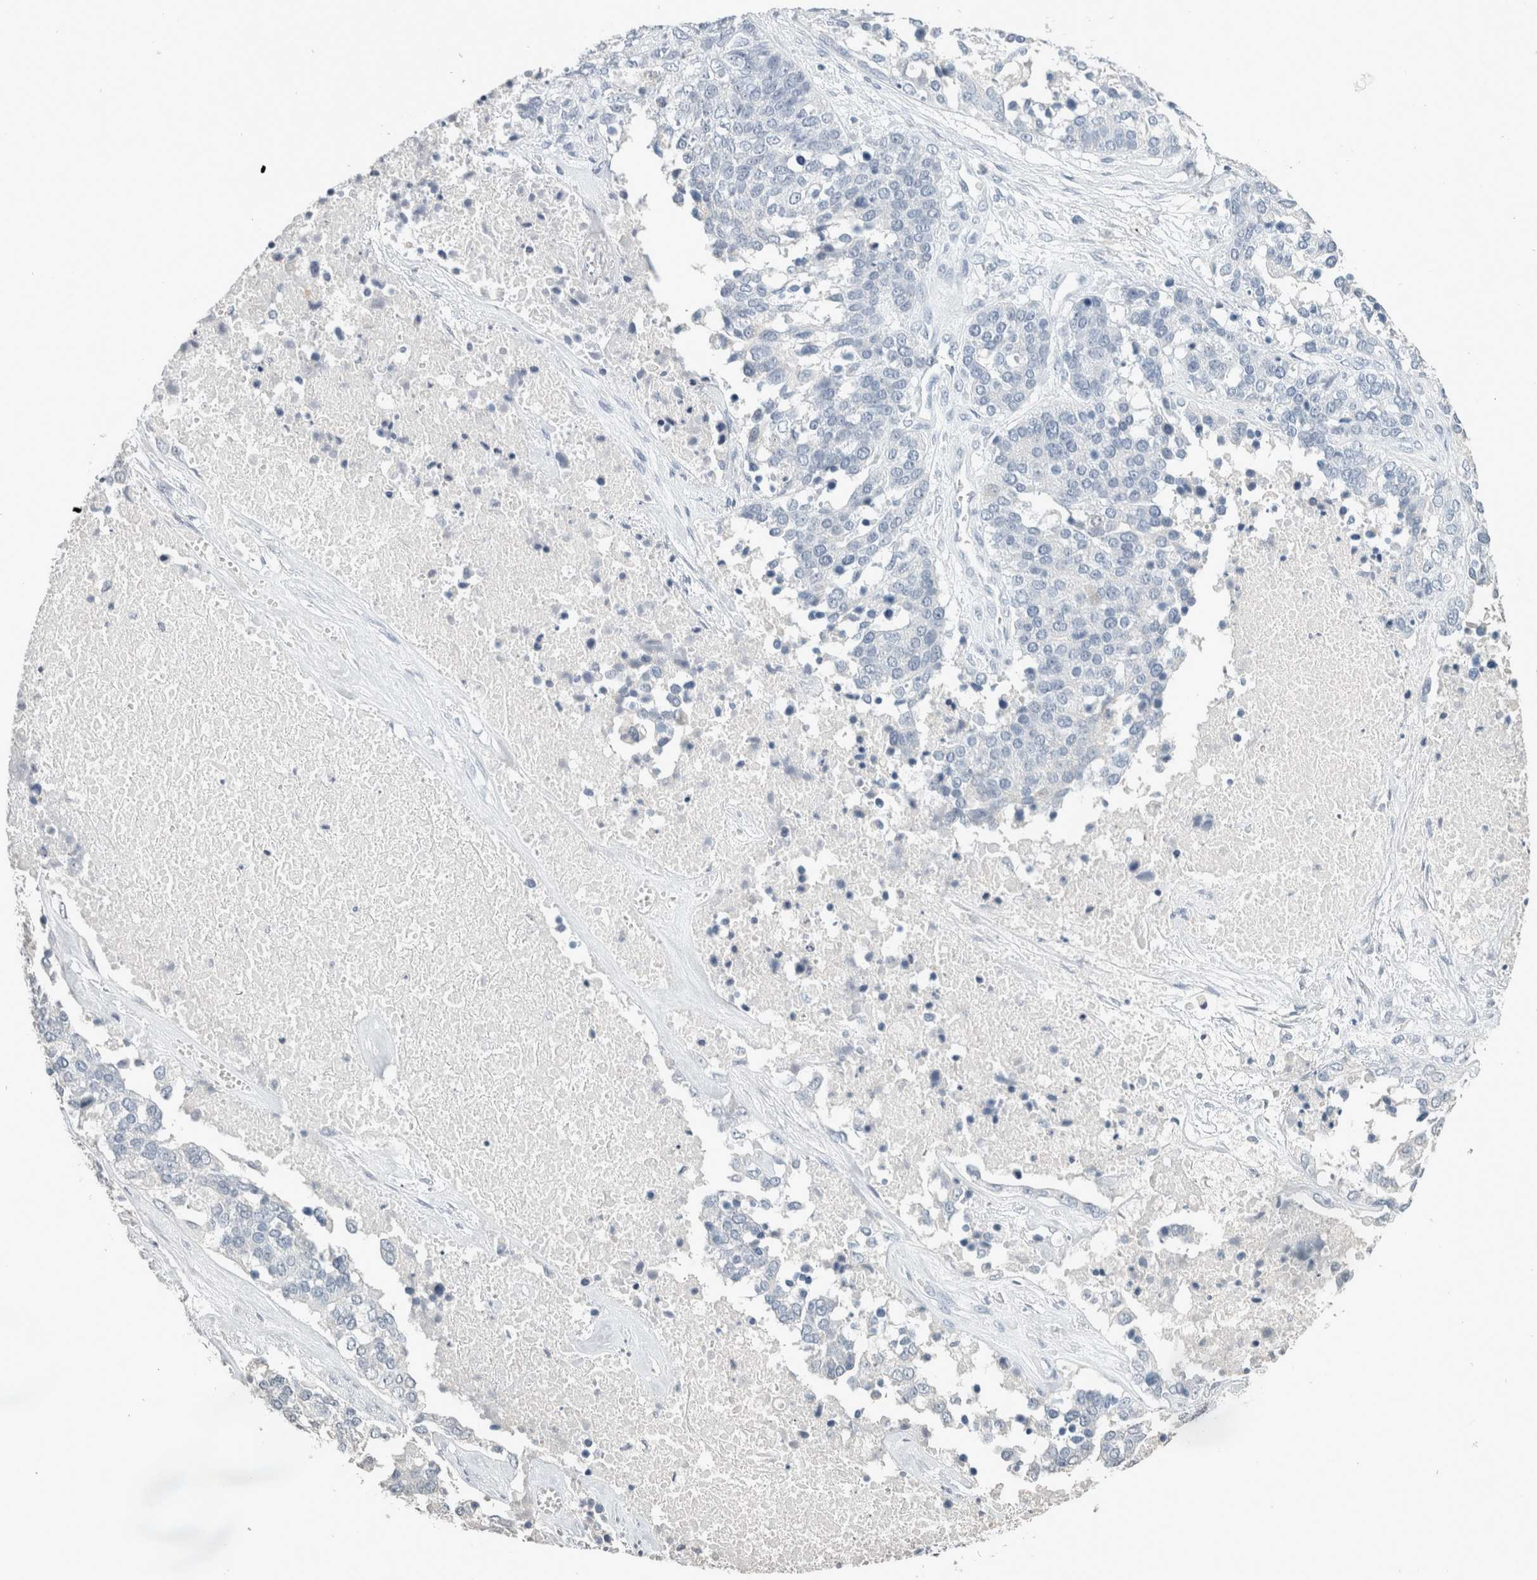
{"staining": {"intensity": "negative", "quantity": "none", "location": "none"}, "tissue": "ovarian cancer", "cell_type": "Tumor cells", "image_type": "cancer", "snomed": [{"axis": "morphology", "description": "Cystadenocarcinoma, serous, NOS"}, {"axis": "topography", "description": "Ovary"}], "caption": "Immunohistochemistry (IHC) of human ovarian cancer (serous cystadenocarcinoma) reveals no expression in tumor cells. (Stains: DAB immunohistochemistry (IHC) with hematoxylin counter stain, Microscopy: brightfield microscopy at high magnification).", "gene": "CRAT", "patient": {"sex": "female", "age": 44}}